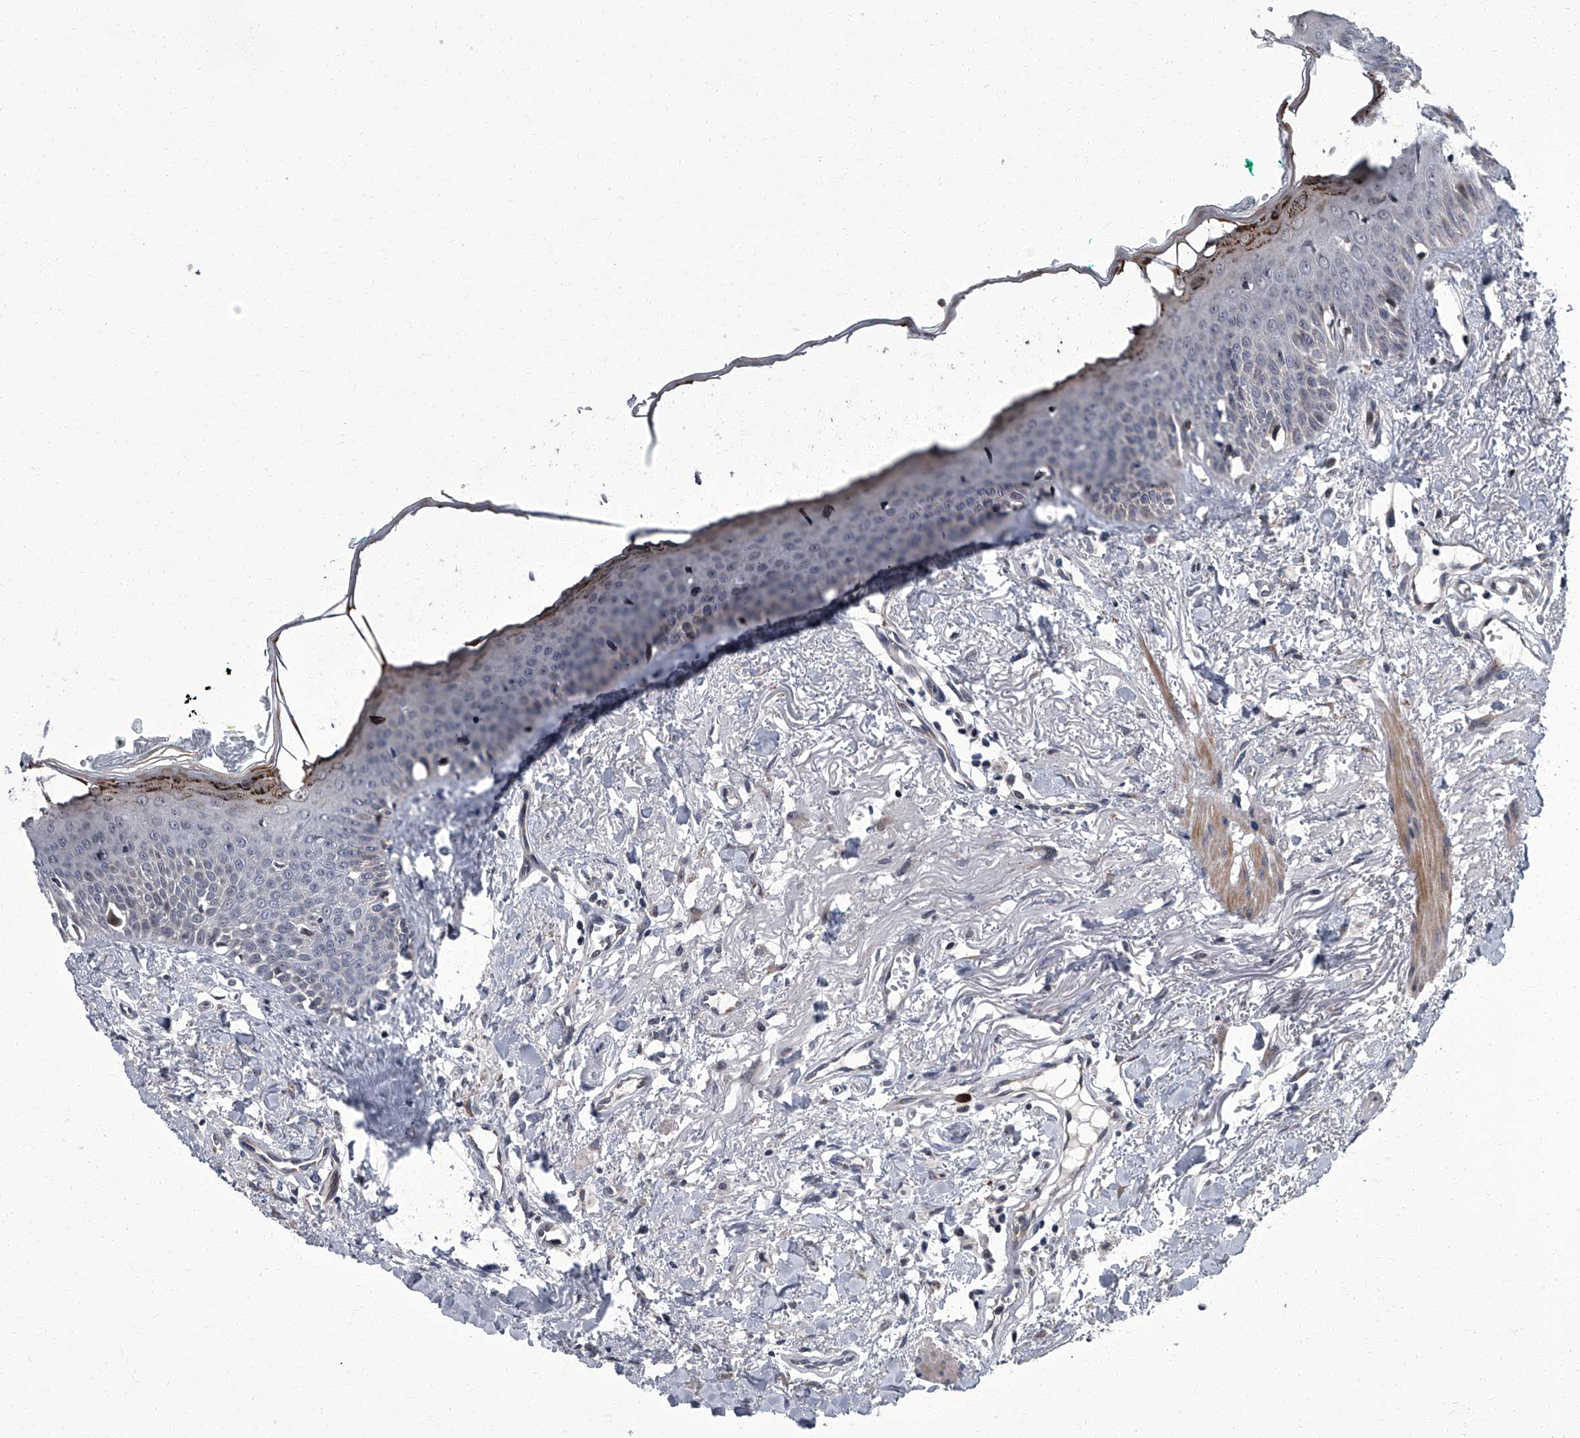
{"staining": {"intensity": "moderate", "quantity": "25%-75%", "location": "cytoplasmic/membranous,nuclear"}, "tissue": "oral mucosa", "cell_type": "Squamous epithelial cells", "image_type": "normal", "snomed": [{"axis": "morphology", "description": "Normal tissue, NOS"}, {"axis": "topography", "description": "Oral tissue"}], "caption": "Immunohistochemistry (IHC) of benign human oral mucosa shows medium levels of moderate cytoplasmic/membranous,nuclear staining in approximately 25%-75% of squamous epithelial cells.", "gene": "ZNF274", "patient": {"sex": "female", "age": 70}}